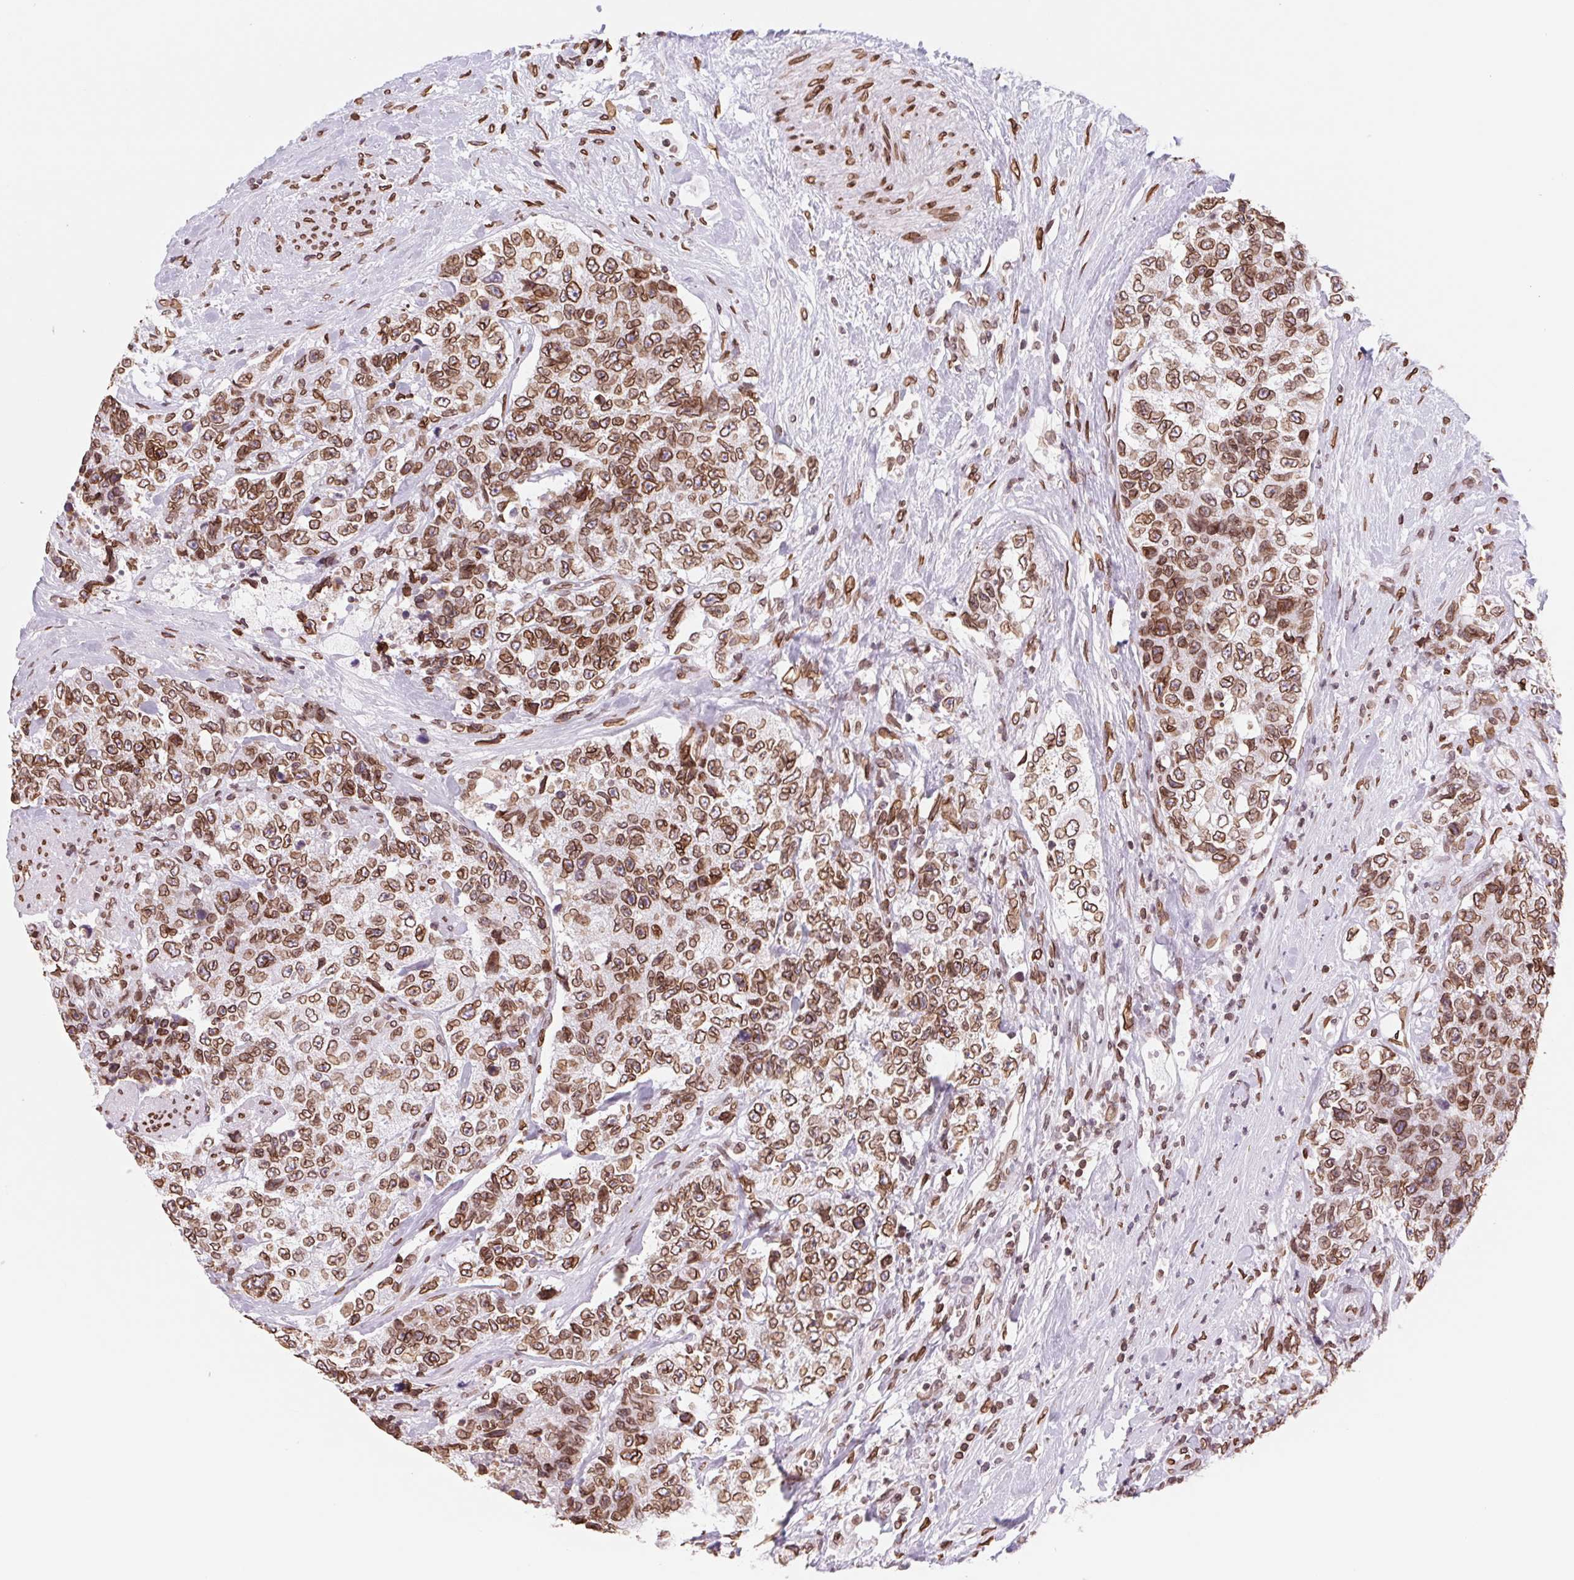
{"staining": {"intensity": "strong", "quantity": ">75%", "location": "cytoplasmic/membranous,nuclear"}, "tissue": "urothelial cancer", "cell_type": "Tumor cells", "image_type": "cancer", "snomed": [{"axis": "morphology", "description": "Urothelial carcinoma, High grade"}, {"axis": "topography", "description": "Urinary bladder"}], "caption": "A micrograph of human urothelial carcinoma (high-grade) stained for a protein demonstrates strong cytoplasmic/membranous and nuclear brown staining in tumor cells.", "gene": "LMNB2", "patient": {"sex": "female", "age": 78}}